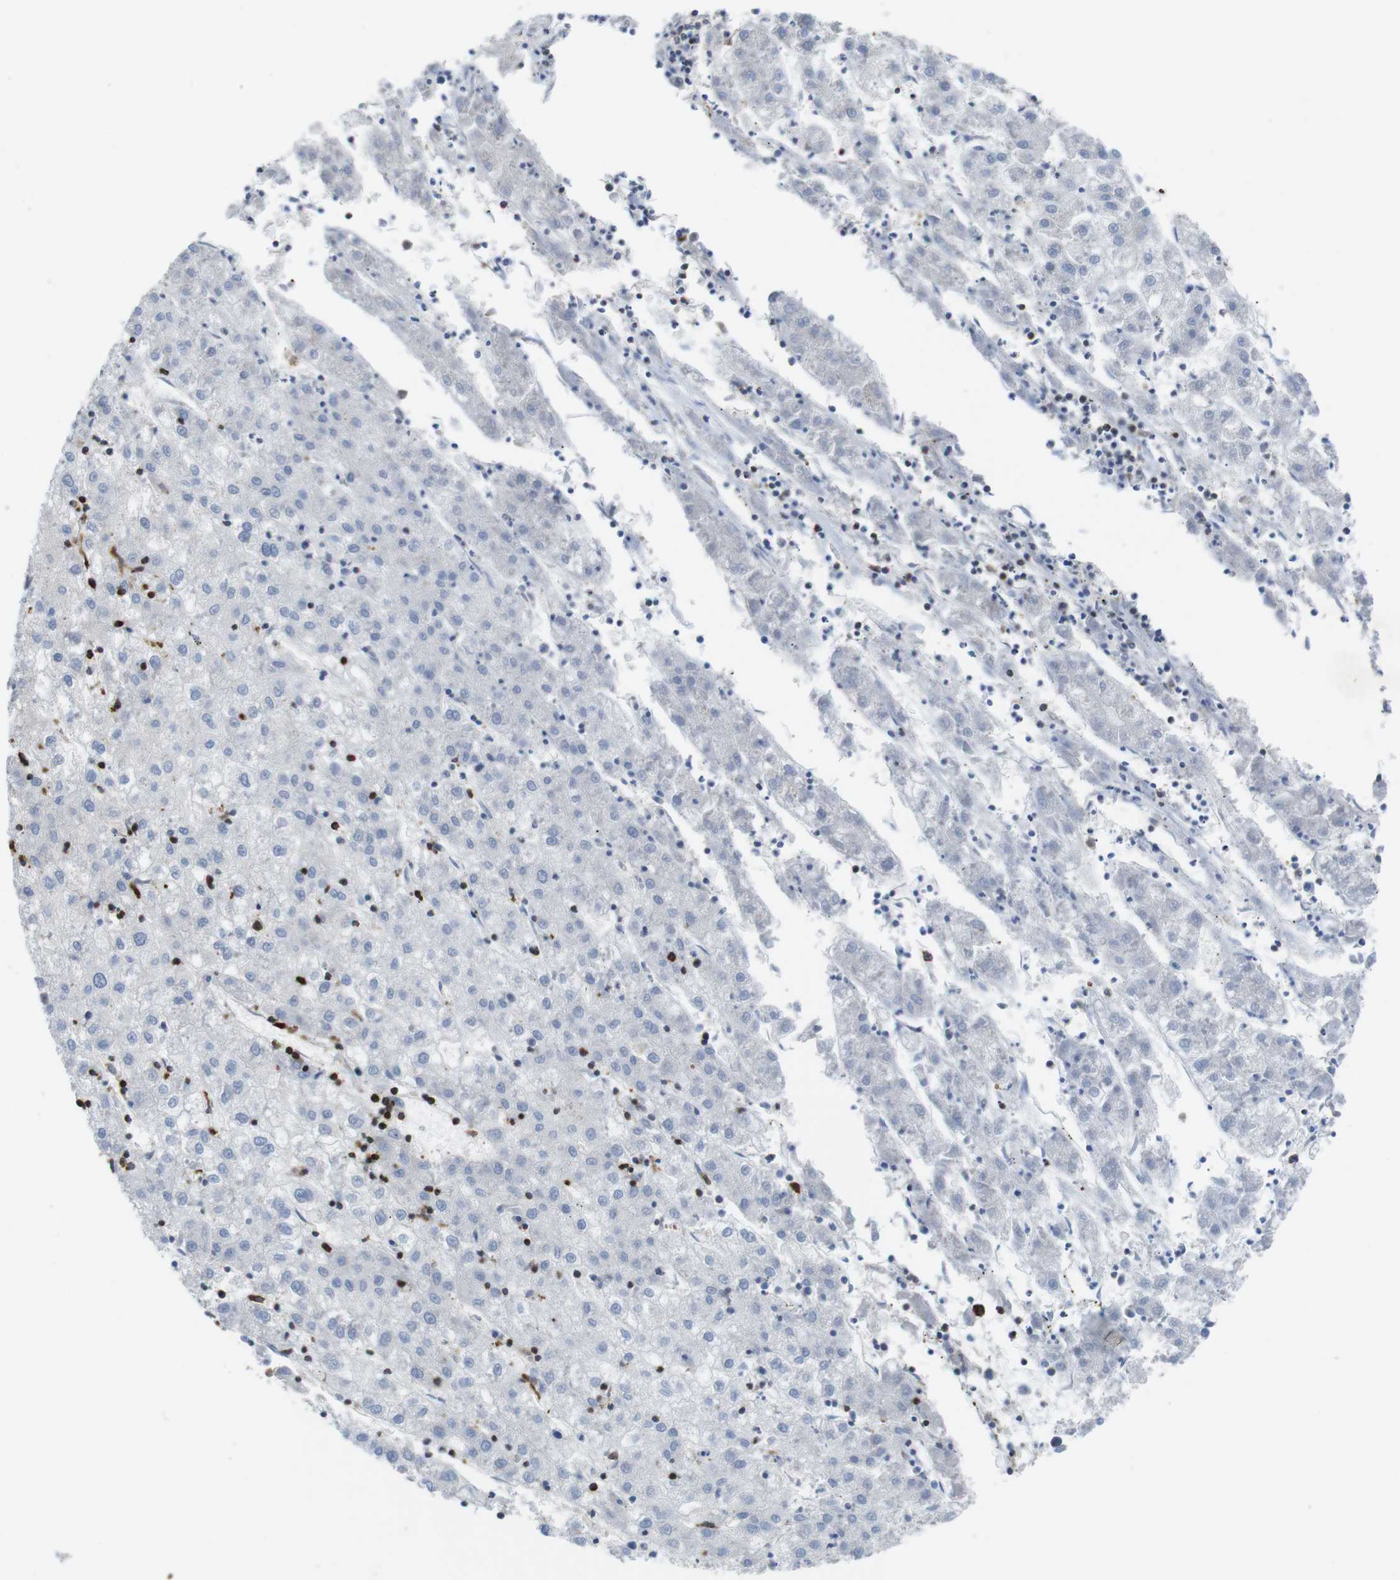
{"staining": {"intensity": "negative", "quantity": "none", "location": "none"}, "tissue": "liver cancer", "cell_type": "Tumor cells", "image_type": "cancer", "snomed": [{"axis": "morphology", "description": "Carcinoma, Hepatocellular, NOS"}, {"axis": "topography", "description": "Liver"}], "caption": "High magnification brightfield microscopy of liver cancer stained with DAB (3,3'-diaminobenzidine) (brown) and counterstained with hematoxylin (blue): tumor cells show no significant expression.", "gene": "ARL6IP5", "patient": {"sex": "male", "age": 72}}